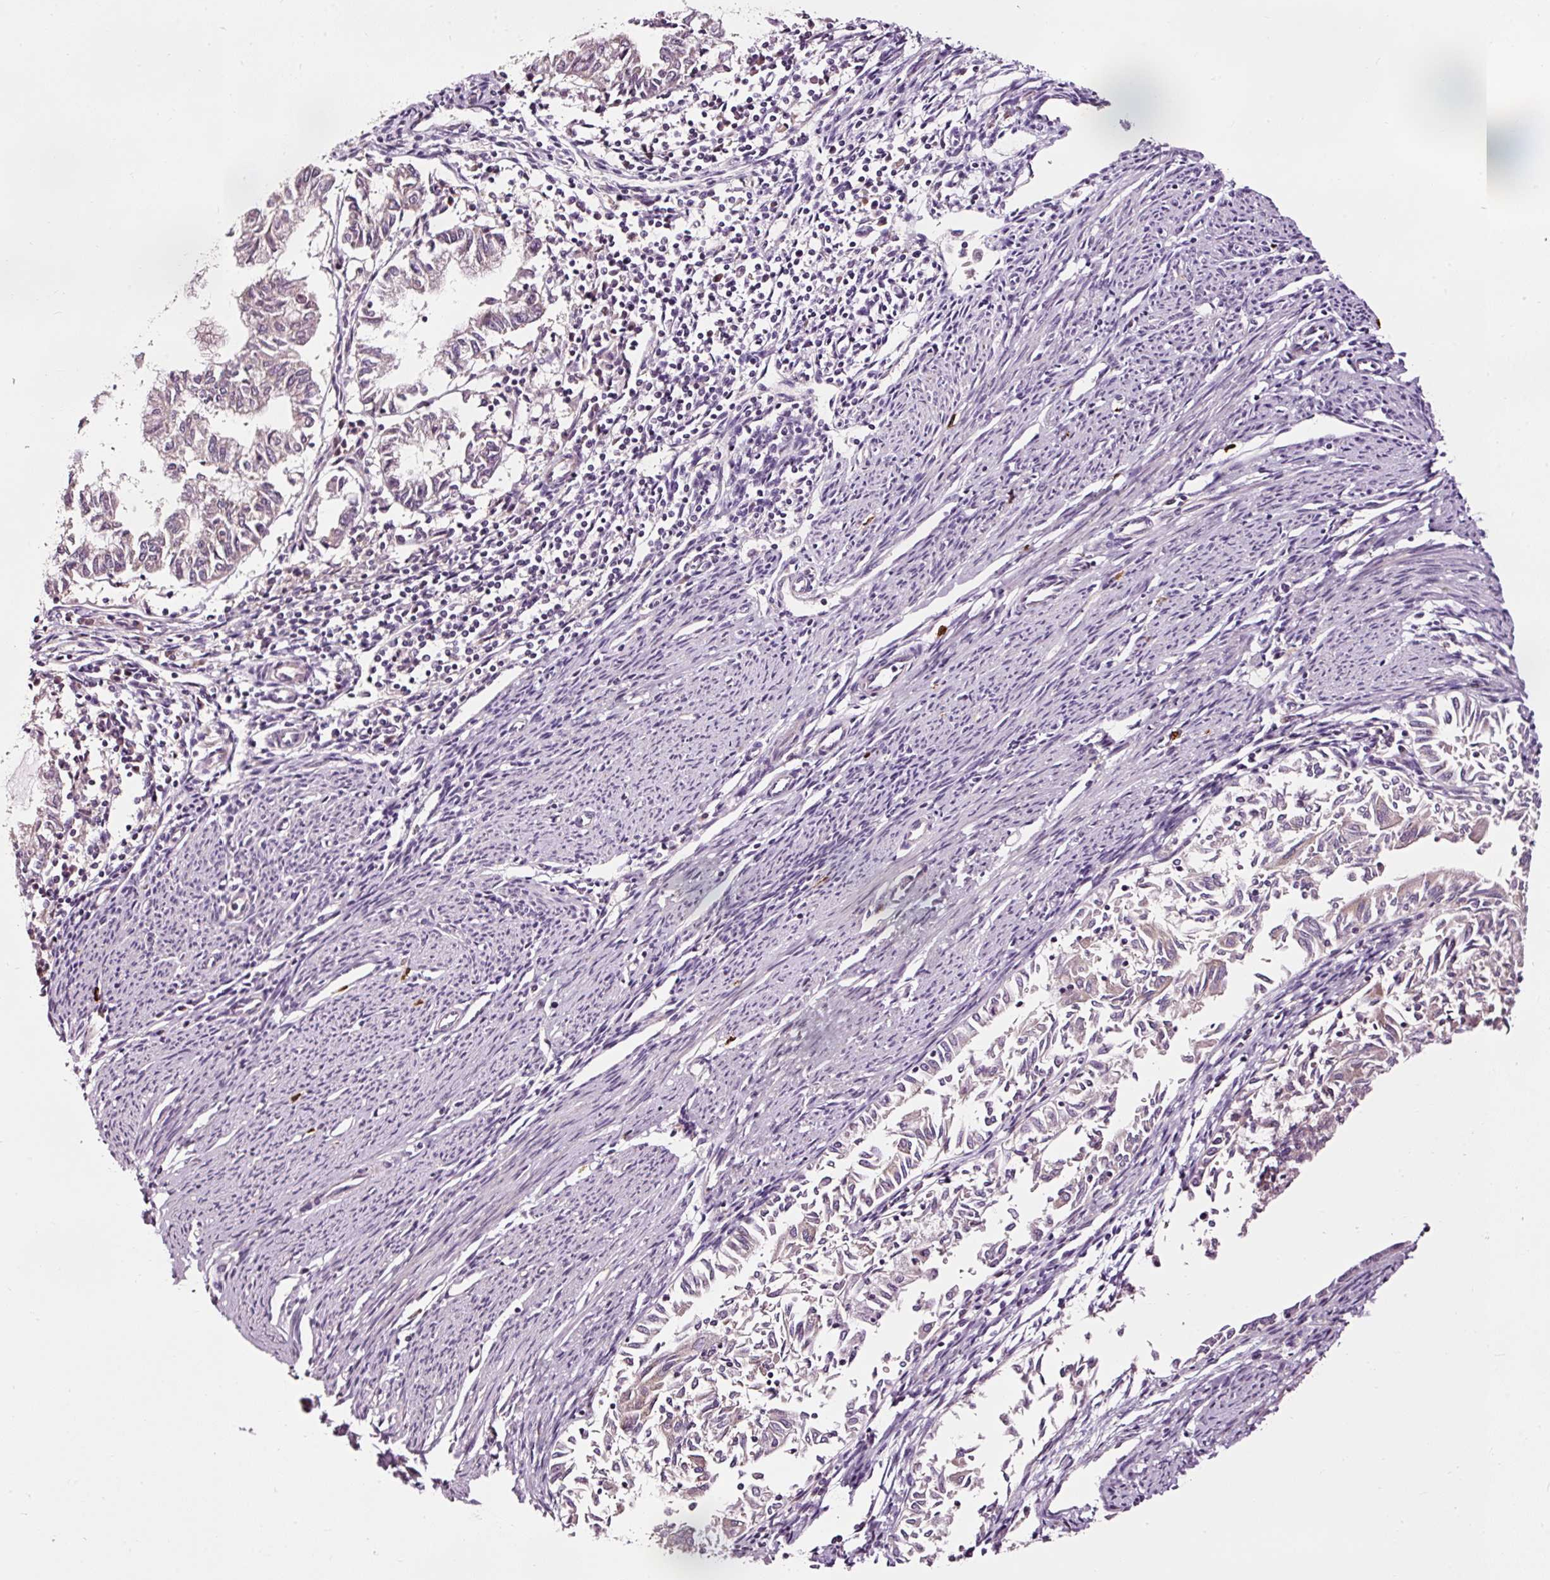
{"staining": {"intensity": "negative", "quantity": "none", "location": "none"}, "tissue": "endometrial cancer", "cell_type": "Tumor cells", "image_type": "cancer", "snomed": [{"axis": "morphology", "description": "Adenocarcinoma, NOS"}, {"axis": "topography", "description": "Endometrium"}], "caption": "Tumor cells are negative for protein expression in human adenocarcinoma (endometrial).", "gene": "UTP14A", "patient": {"sex": "female", "age": 79}}